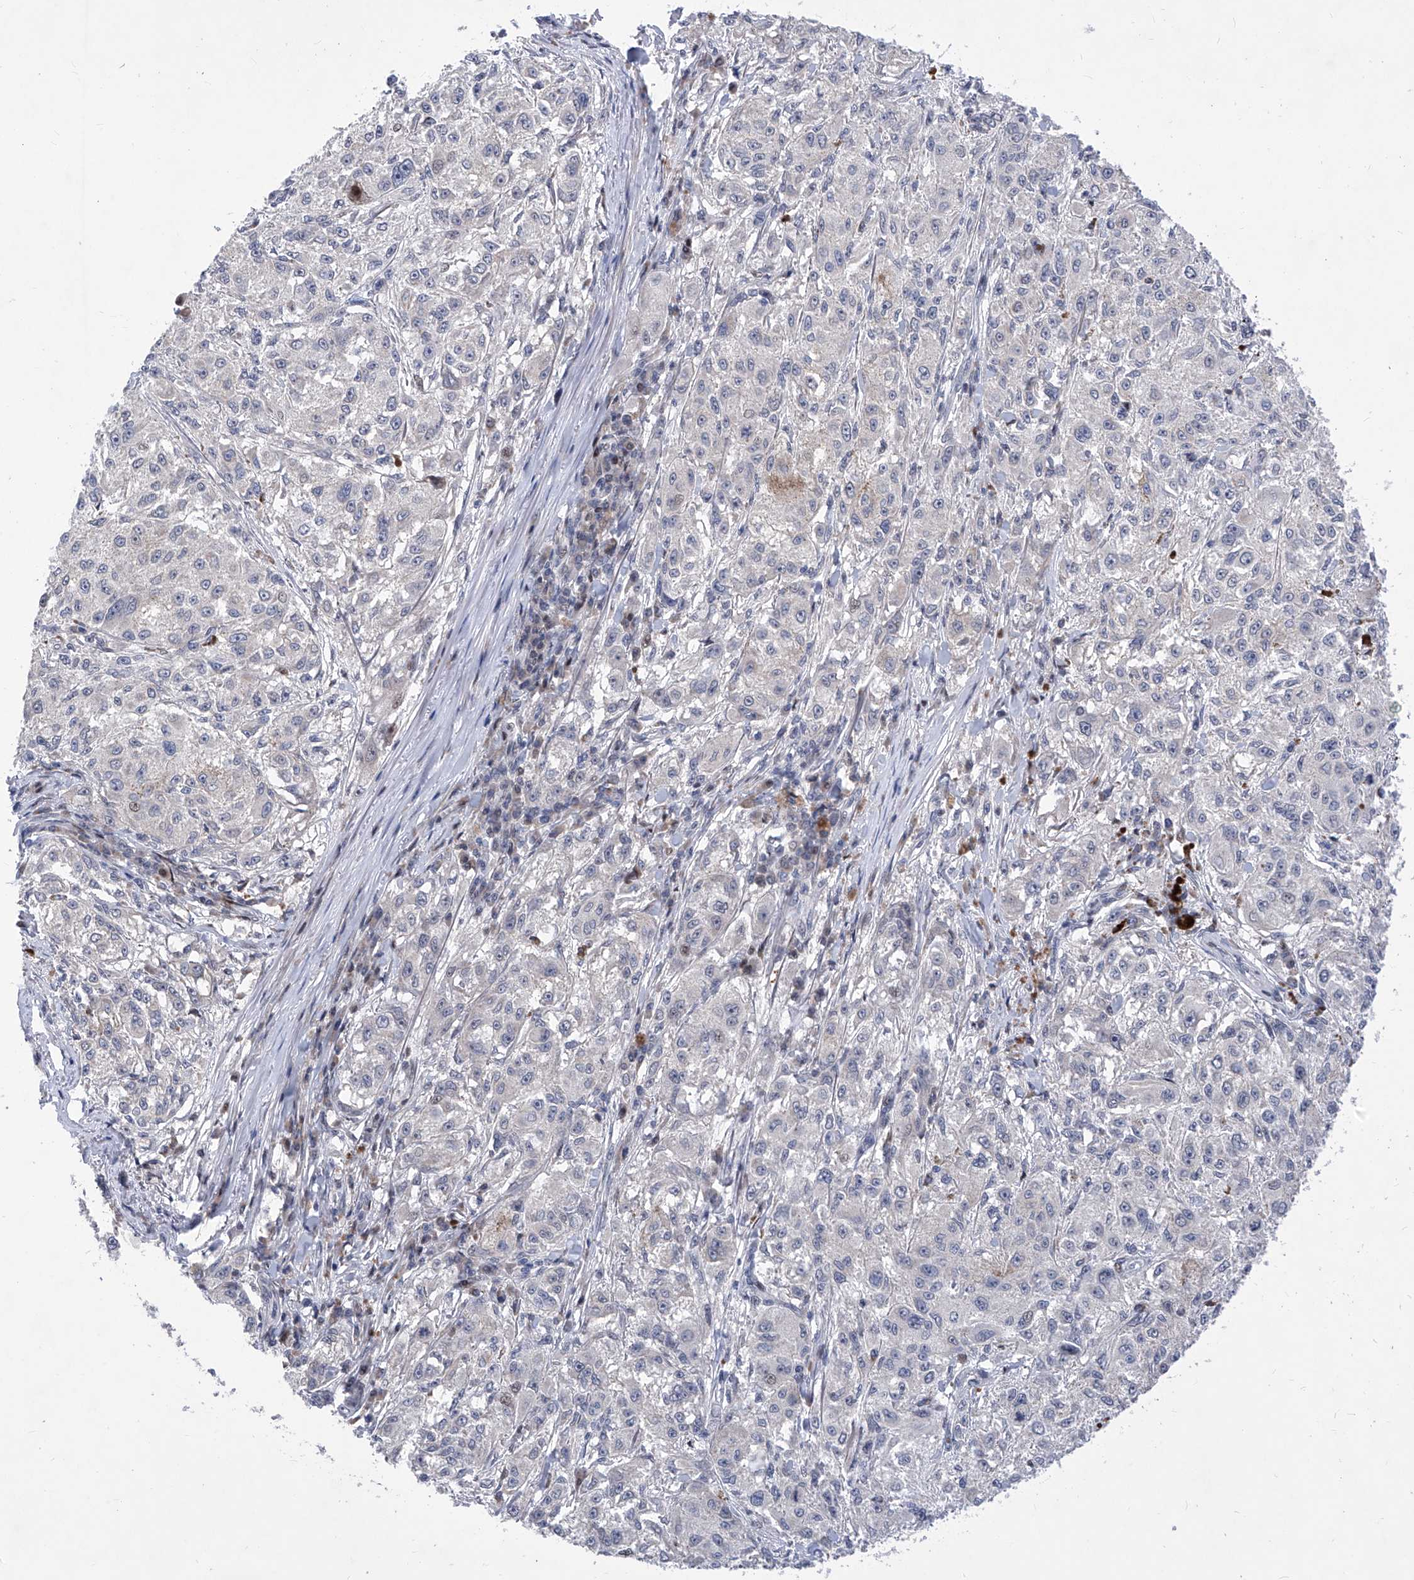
{"staining": {"intensity": "negative", "quantity": "none", "location": "none"}, "tissue": "melanoma", "cell_type": "Tumor cells", "image_type": "cancer", "snomed": [{"axis": "morphology", "description": "Necrosis, NOS"}, {"axis": "morphology", "description": "Malignant melanoma, NOS"}, {"axis": "topography", "description": "Skin"}], "caption": "Immunohistochemical staining of human malignant melanoma displays no significant staining in tumor cells. The staining is performed using DAB brown chromogen with nuclei counter-stained in using hematoxylin.", "gene": "NUFIP1", "patient": {"sex": "female", "age": 87}}